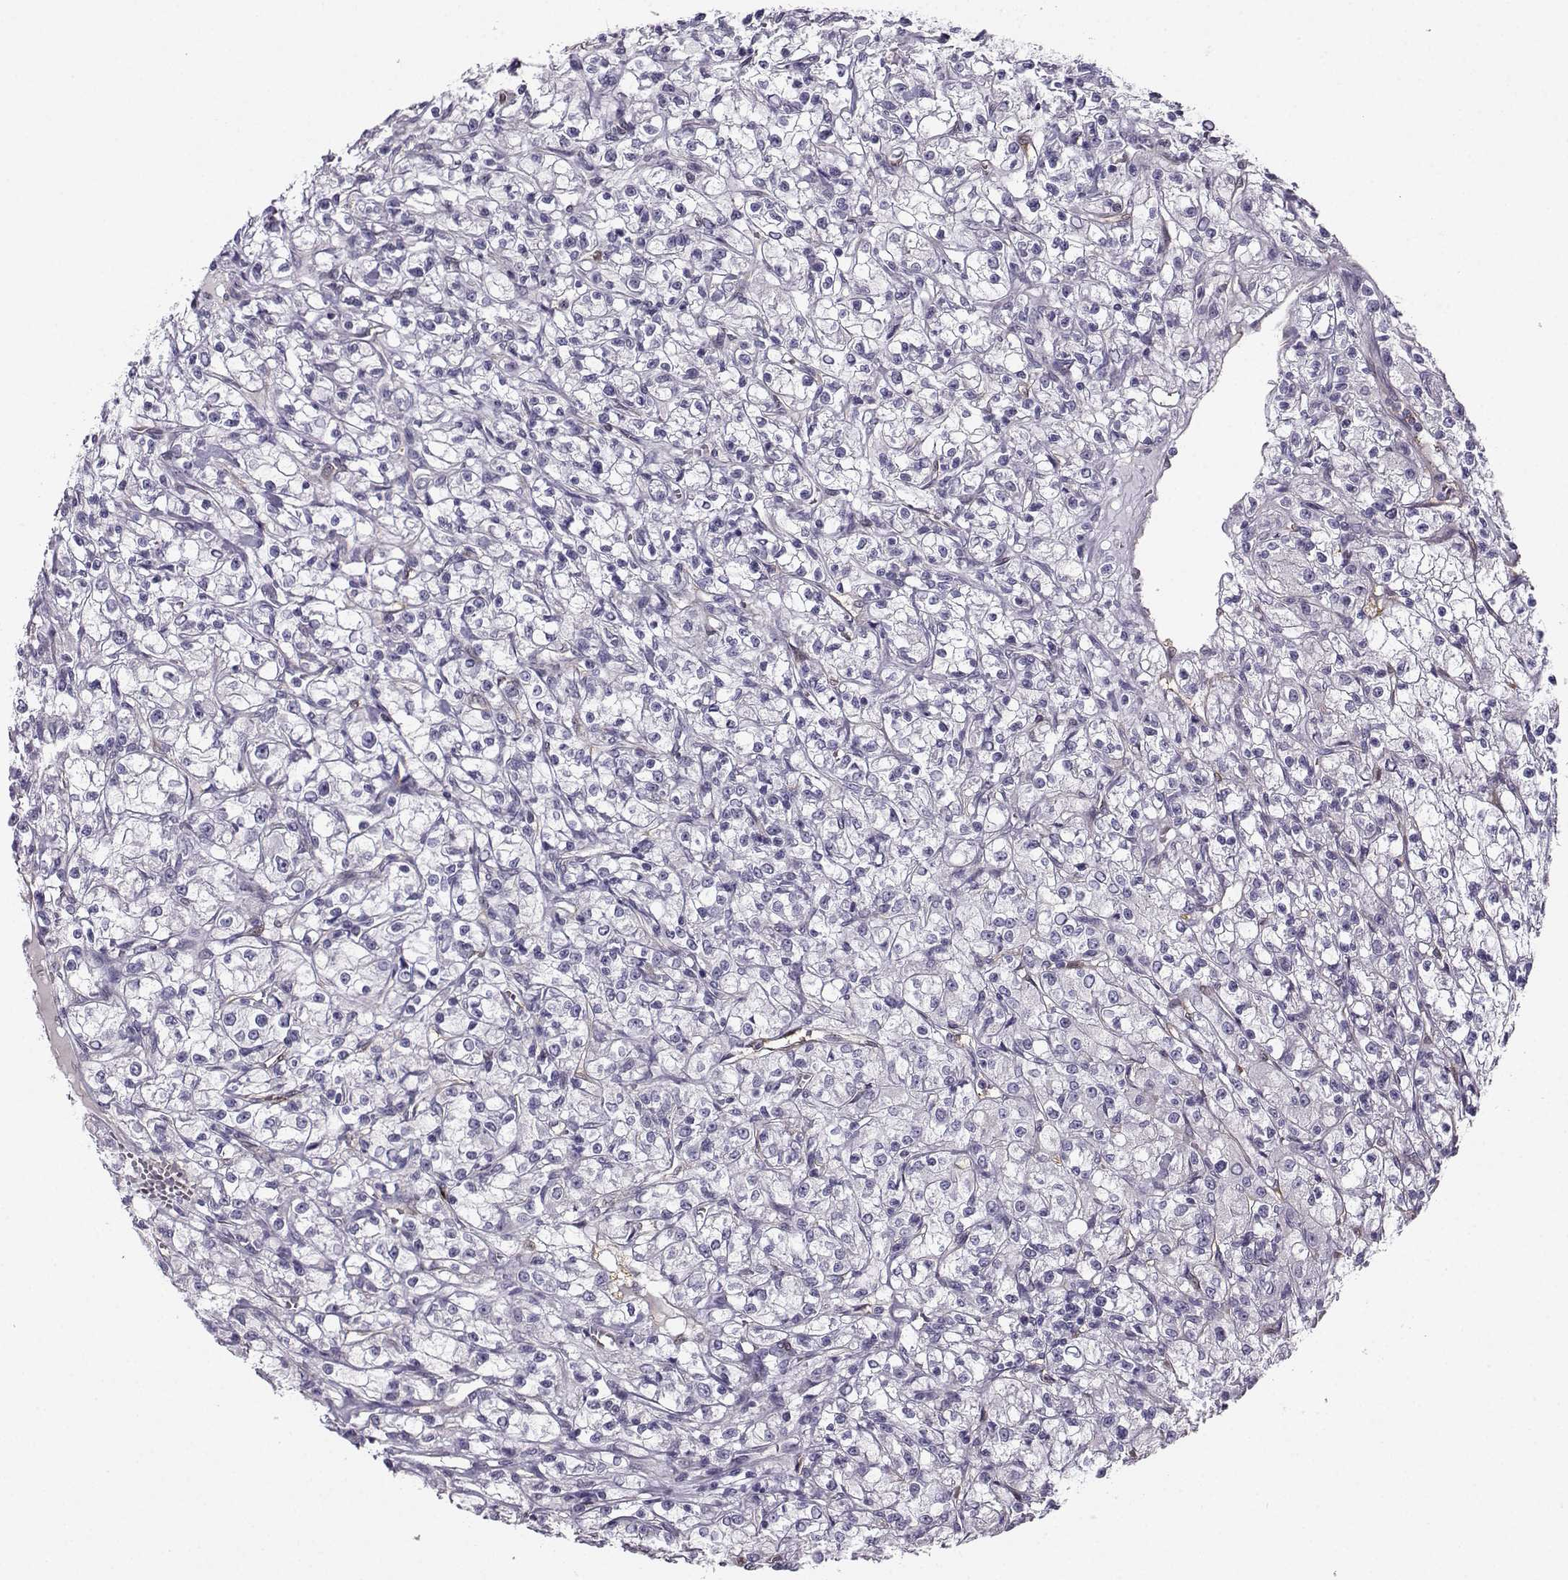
{"staining": {"intensity": "negative", "quantity": "none", "location": "none"}, "tissue": "renal cancer", "cell_type": "Tumor cells", "image_type": "cancer", "snomed": [{"axis": "morphology", "description": "Adenocarcinoma, NOS"}, {"axis": "topography", "description": "Kidney"}], "caption": "The photomicrograph demonstrates no staining of tumor cells in renal cancer.", "gene": "NQO1", "patient": {"sex": "female", "age": 59}}